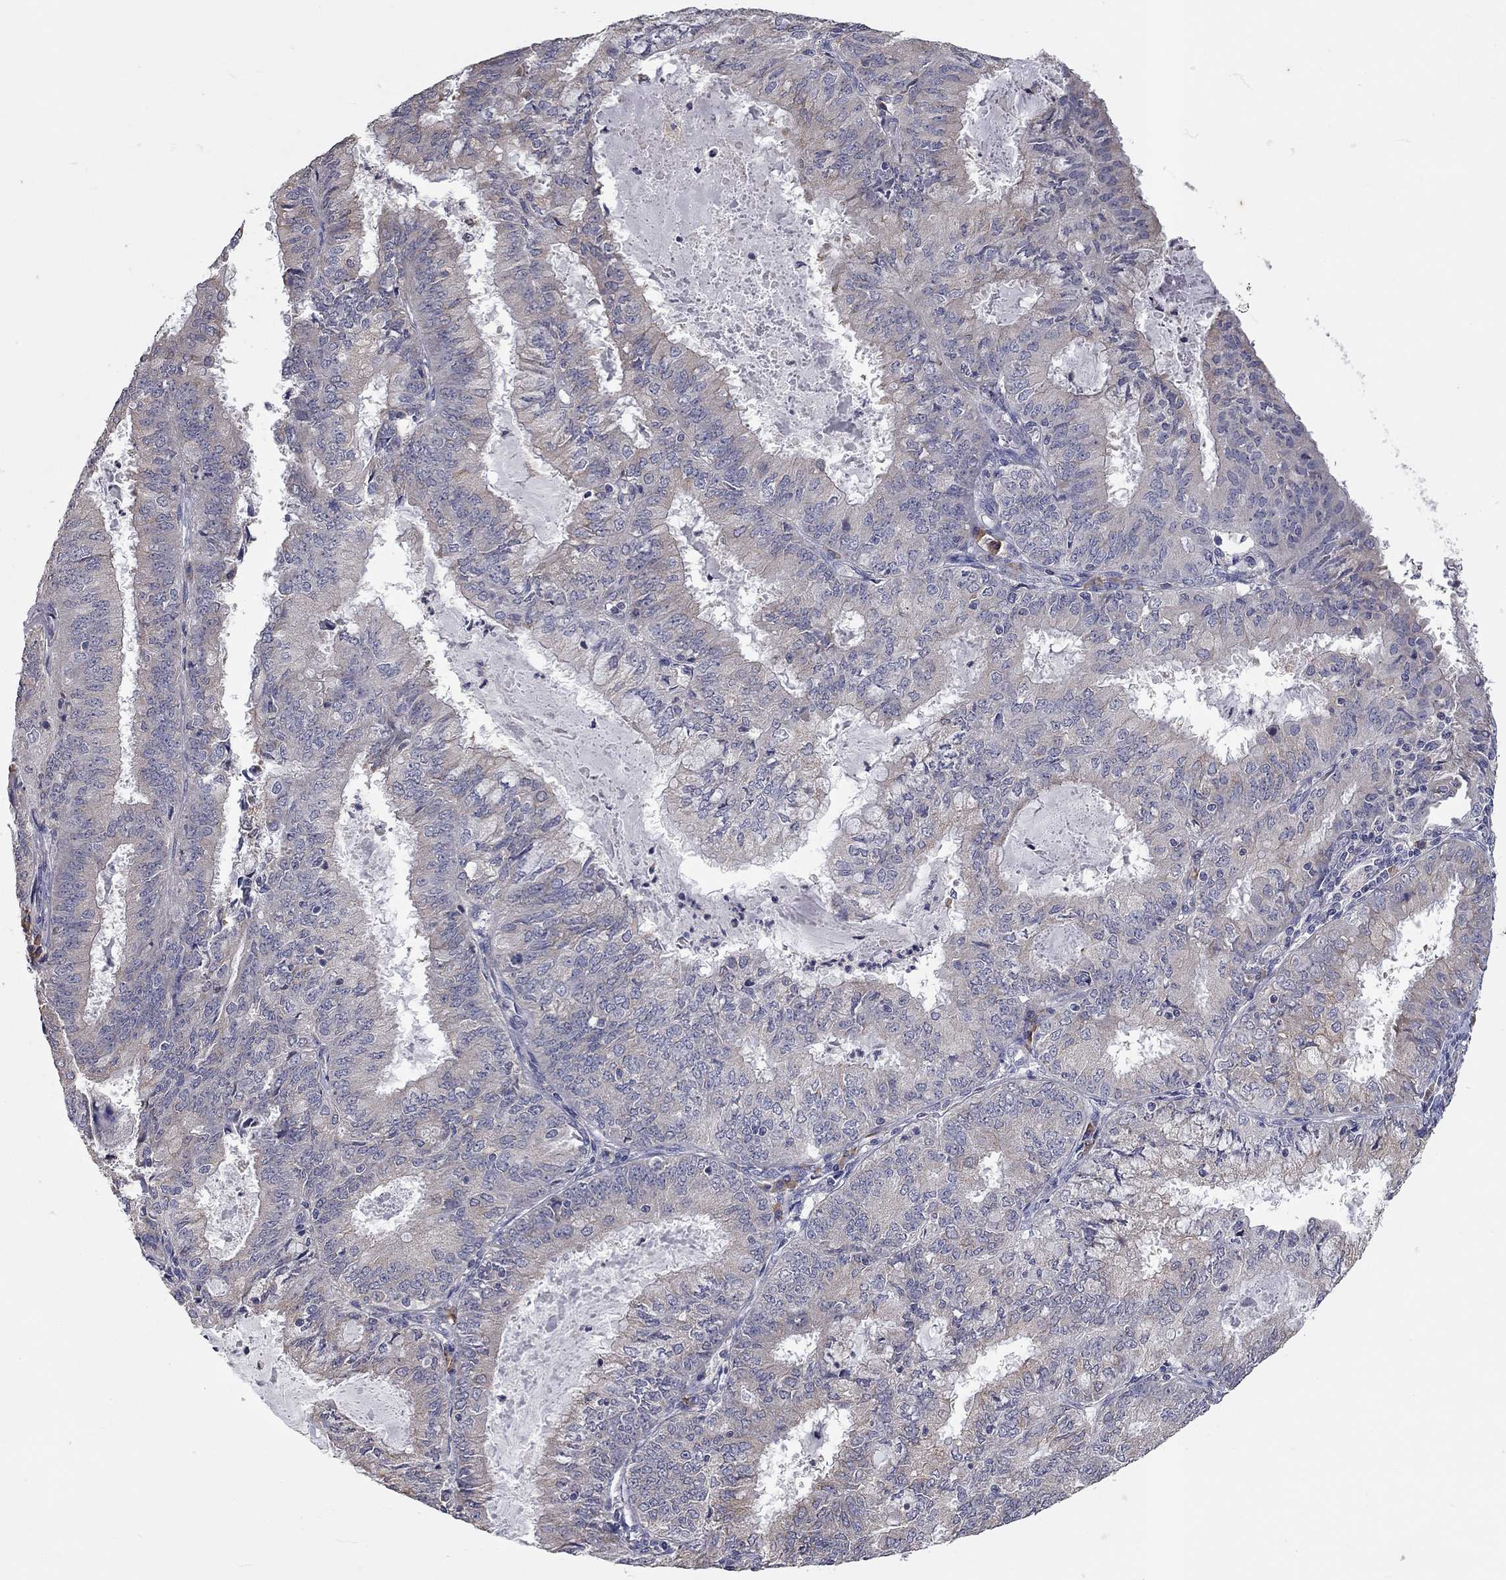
{"staining": {"intensity": "negative", "quantity": "none", "location": "none"}, "tissue": "endometrial cancer", "cell_type": "Tumor cells", "image_type": "cancer", "snomed": [{"axis": "morphology", "description": "Adenocarcinoma, NOS"}, {"axis": "topography", "description": "Endometrium"}], "caption": "There is no significant positivity in tumor cells of endometrial cancer.", "gene": "XAGE2", "patient": {"sex": "female", "age": 57}}